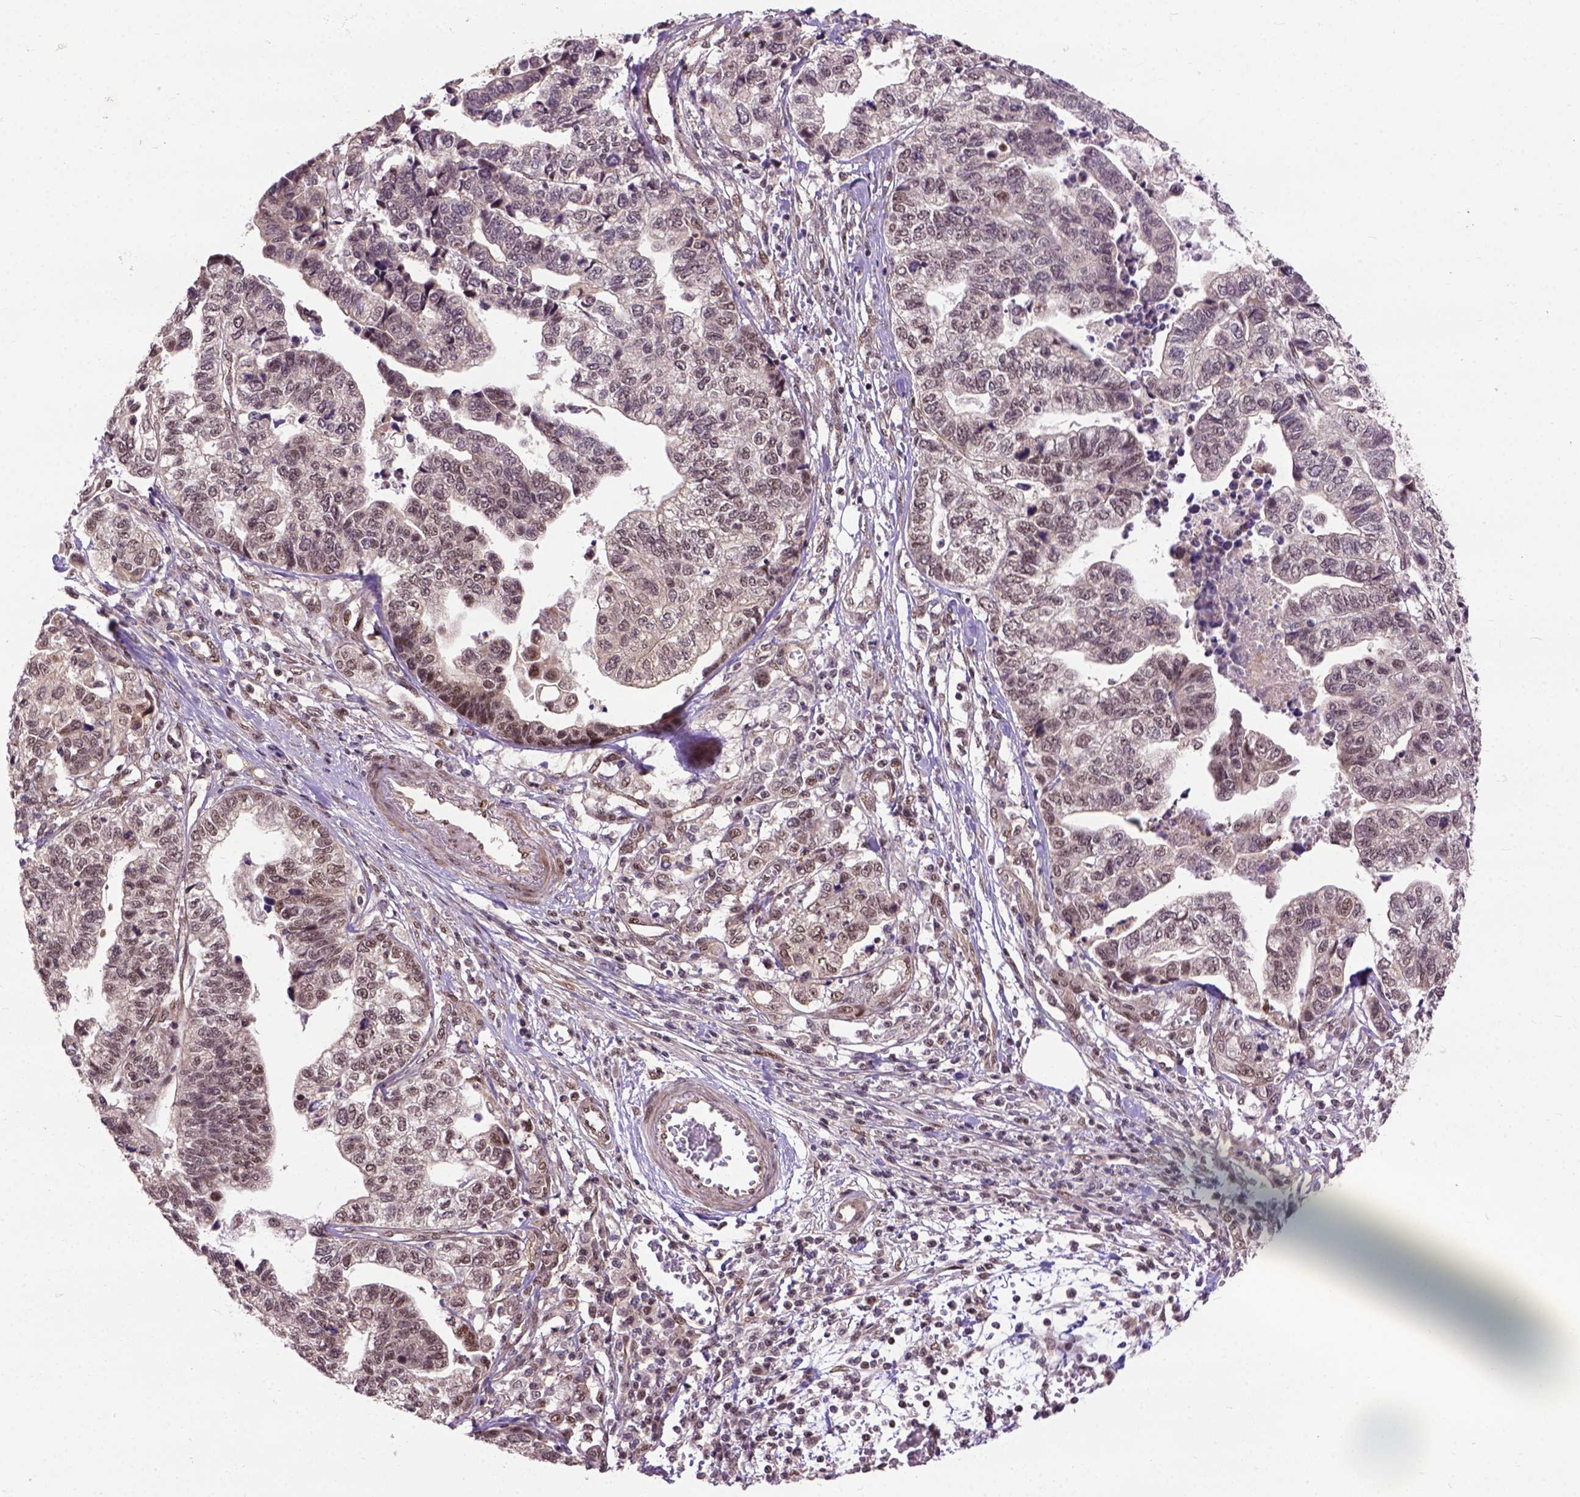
{"staining": {"intensity": "moderate", "quantity": "25%-75%", "location": "nuclear"}, "tissue": "stomach cancer", "cell_type": "Tumor cells", "image_type": "cancer", "snomed": [{"axis": "morphology", "description": "Adenocarcinoma, NOS"}, {"axis": "topography", "description": "Stomach, upper"}], "caption": "The image reveals staining of adenocarcinoma (stomach), revealing moderate nuclear protein positivity (brown color) within tumor cells.", "gene": "ZNF630", "patient": {"sex": "female", "age": 67}}